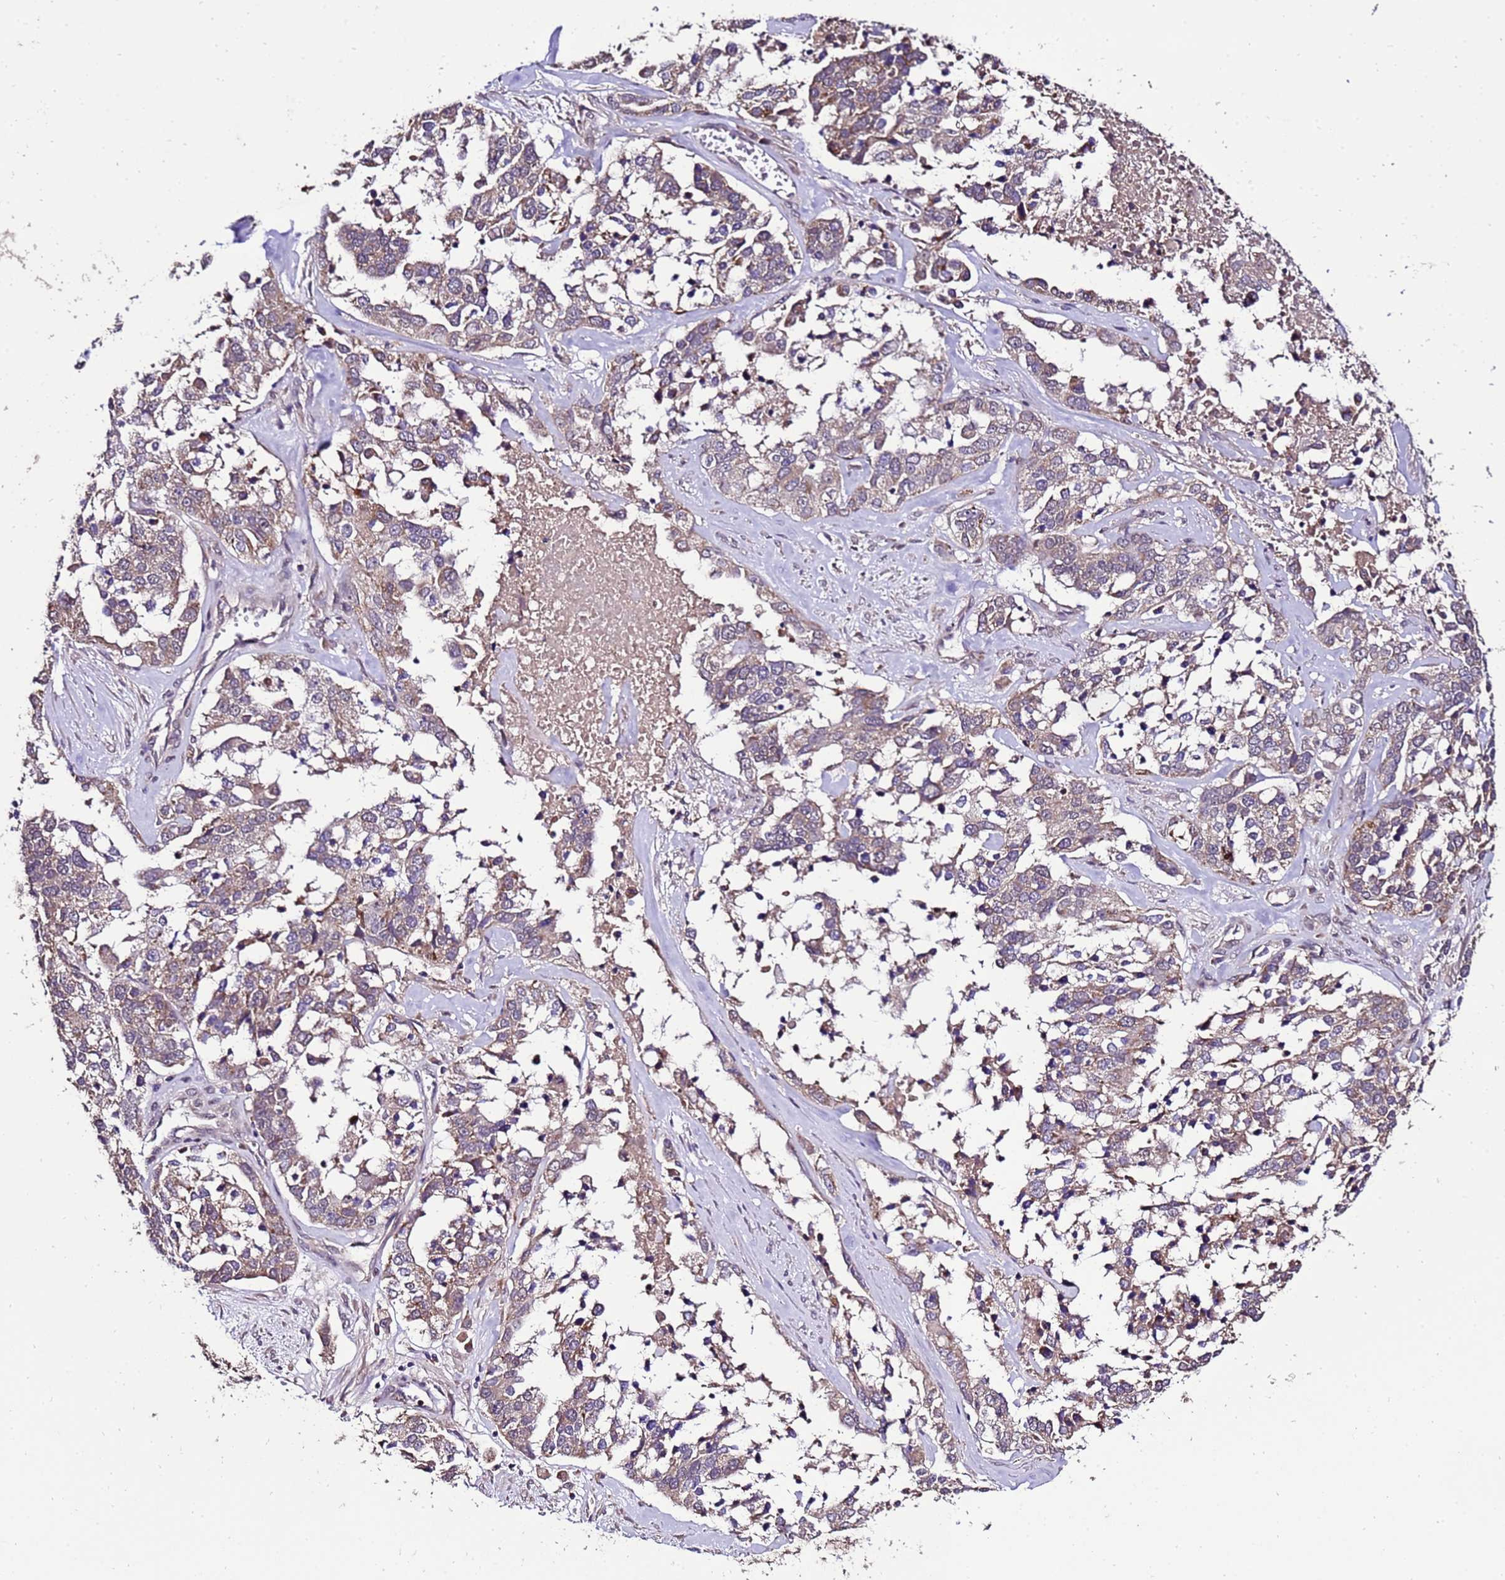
{"staining": {"intensity": "moderate", "quantity": "25%-75%", "location": "cytoplasmic/membranous"}, "tissue": "ovarian cancer", "cell_type": "Tumor cells", "image_type": "cancer", "snomed": [{"axis": "morphology", "description": "Cystadenocarcinoma, serous, NOS"}, {"axis": "topography", "description": "Ovary"}], "caption": "Human ovarian serous cystadenocarcinoma stained with a brown dye exhibits moderate cytoplasmic/membranous positive expression in about 25%-75% of tumor cells.", "gene": "ZNF329", "patient": {"sex": "female", "age": 44}}